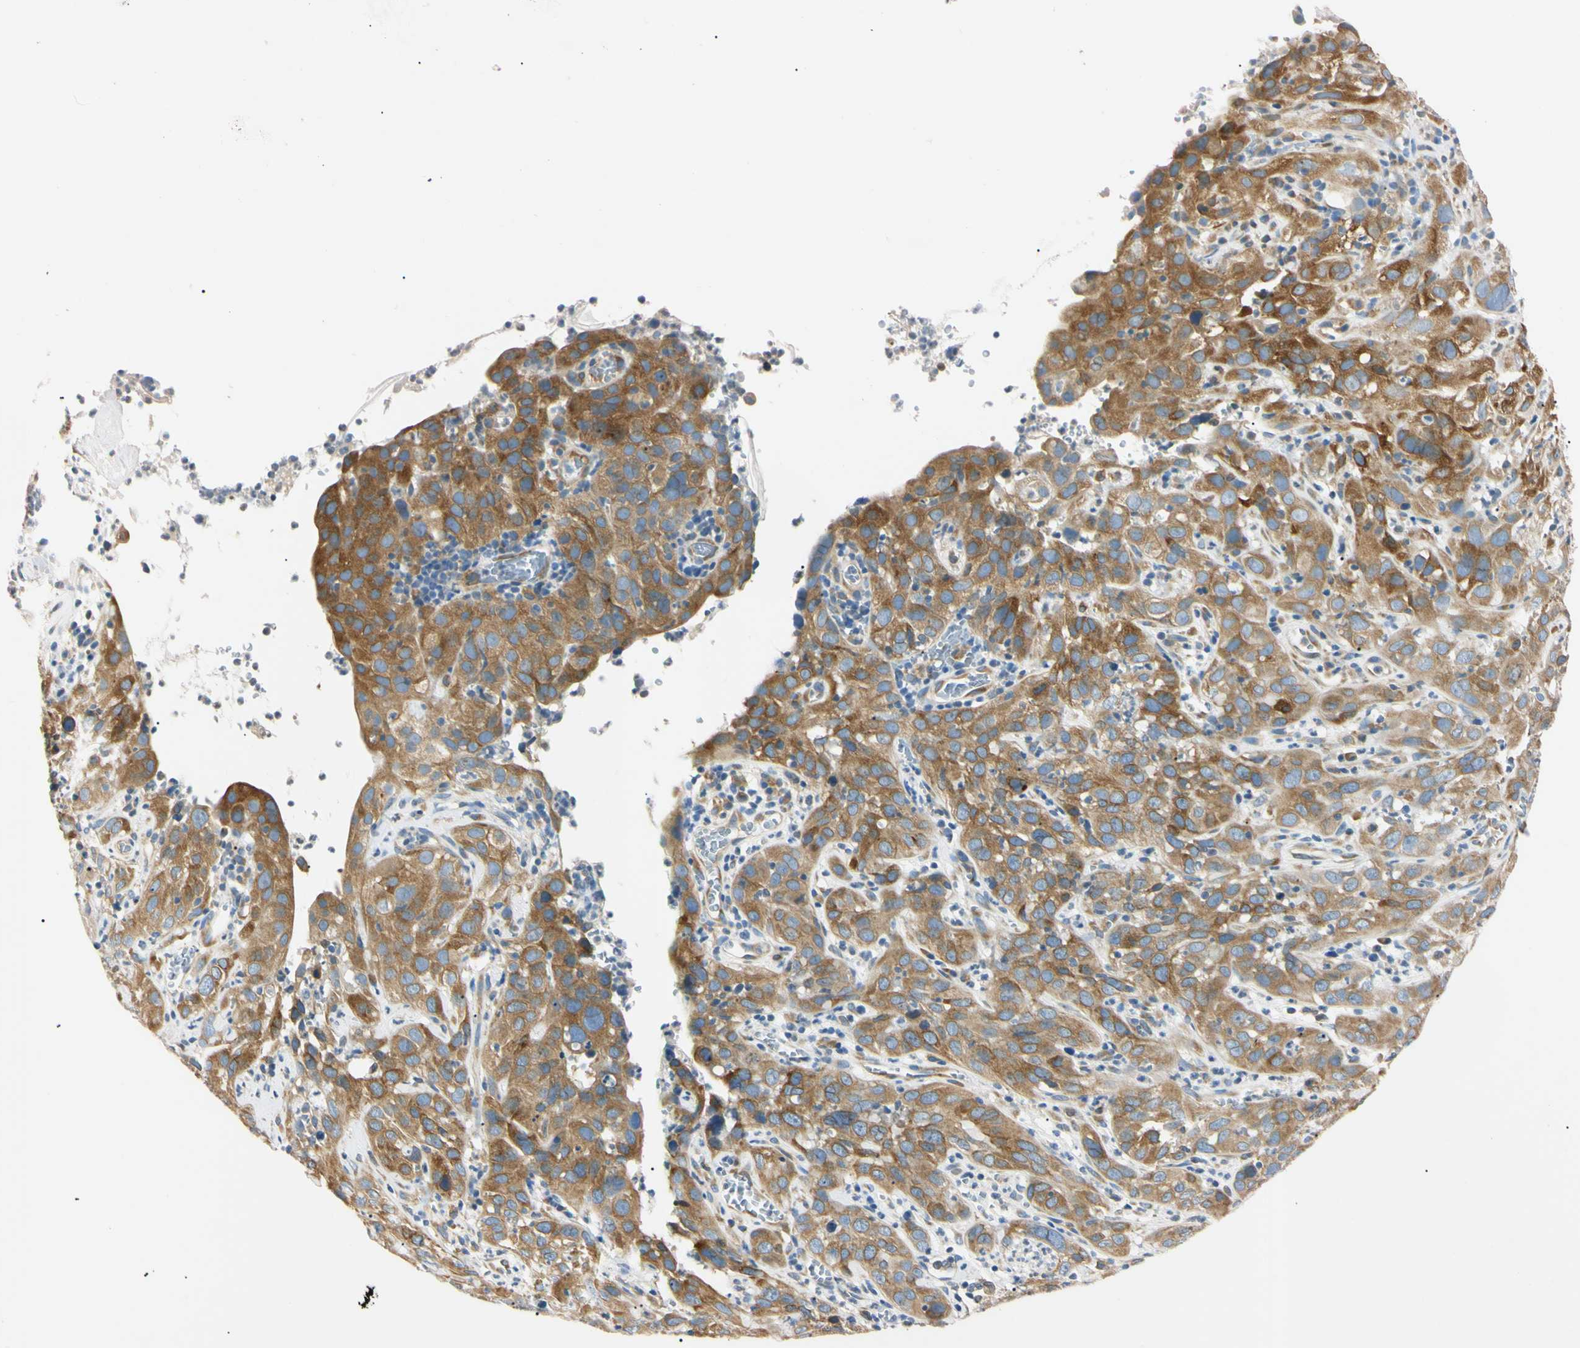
{"staining": {"intensity": "moderate", "quantity": ">75%", "location": "cytoplasmic/membranous"}, "tissue": "cervical cancer", "cell_type": "Tumor cells", "image_type": "cancer", "snomed": [{"axis": "morphology", "description": "Squamous cell carcinoma, NOS"}, {"axis": "topography", "description": "Cervix"}], "caption": "Approximately >75% of tumor cells in cervical cancer (squamous cell carcinoma) reveal moderate cytoplasmic/membranous protein positivity as visualized by brown immunohistochemical staining.", "gene": "DNAJB12", "patient": {"sex": "female", "age": 32}}